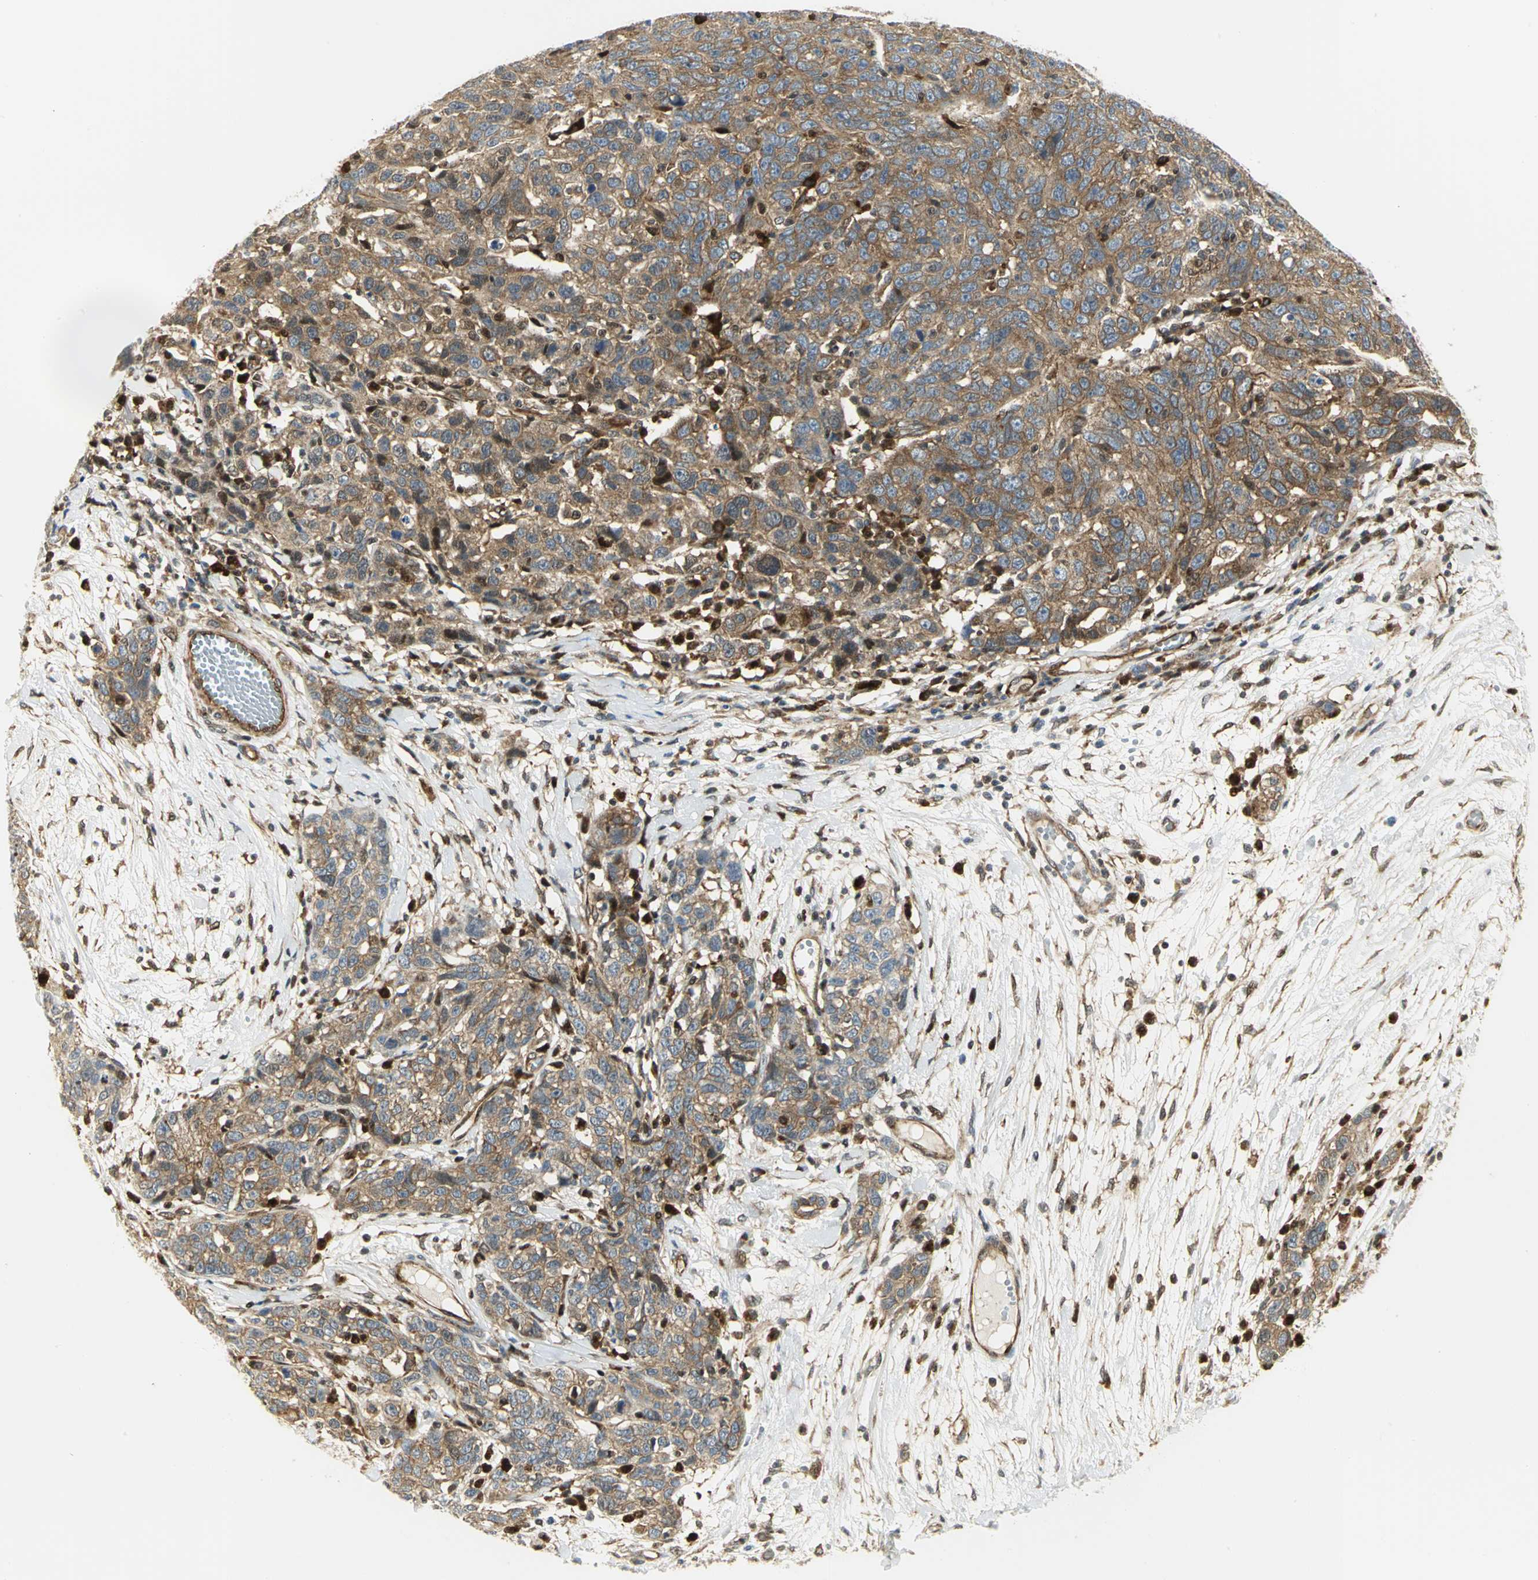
{"staining": {"intensity": "moderate", "quantity": ">75%", "location": "cytoplasmic/membranous"}, "tissue": "ovarian cancer", "cell_type": "Tumor cells", "image_type": "cancer", "snomed": [{"axis": "morphology", "description": "Cystadenocarcinoma, serous, NOS"}, {"axis": "topography", "description": "Ovary"}], "caption": "The micrograph demonstrates immunohistochemical staining of ovarian cancer (serous cystadenocarcinoma). There is moderate cytoplasmic/membranous positivity is present in approximately >75% of tumor cells. (IHC, brightfield microscopy, high magnification).", "gene": "EEA1", "patient": {"sex": "female", "age": 71}}